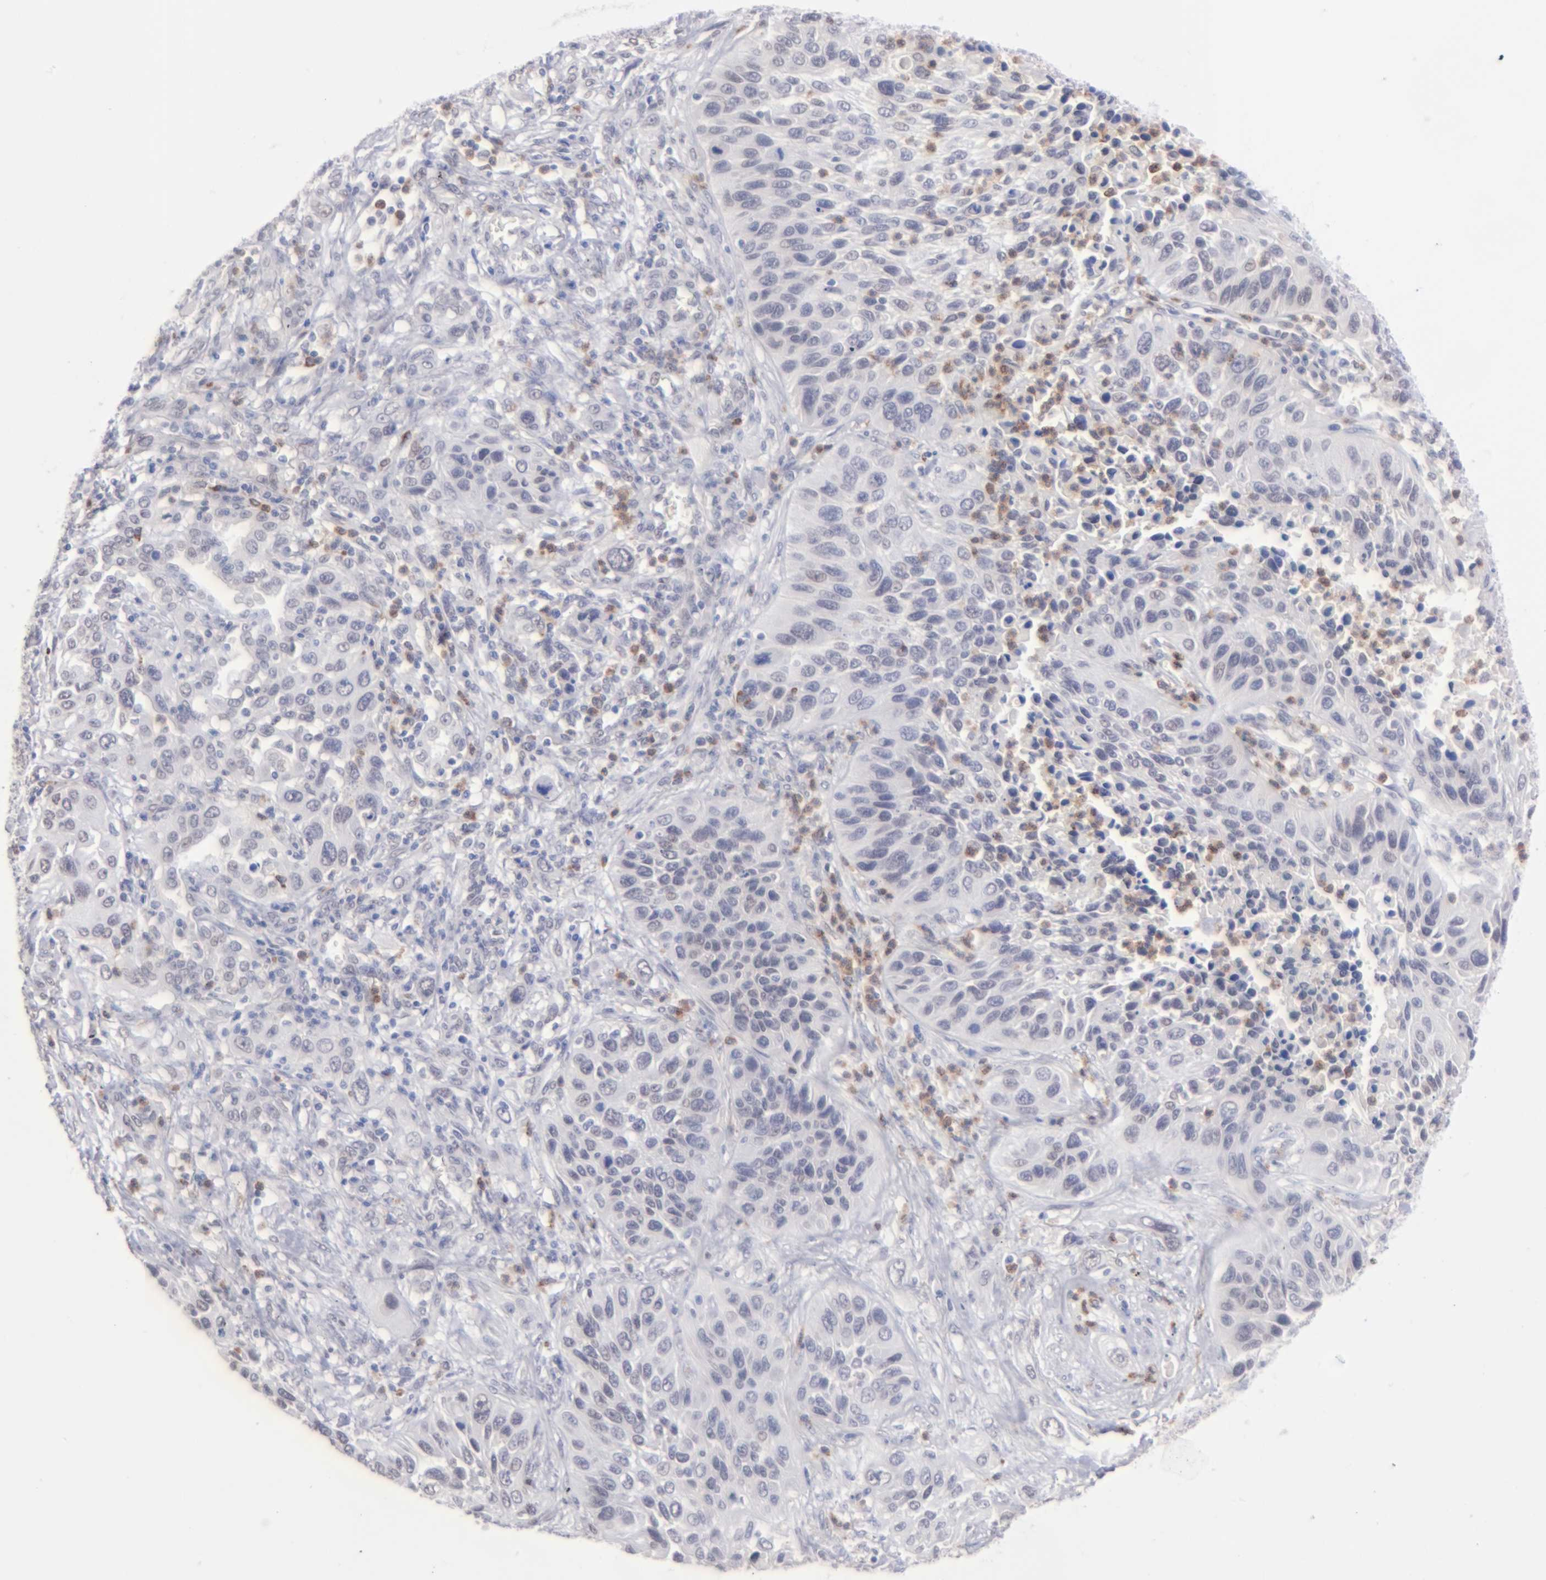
{"staining": {"intensity": "negative", "quantity": "none", "location": "none"}, "tissue": "lung cancer", "cell_type": "Tumor cells", "image_type": "cancer", "snomed": [{"axis": "morphology", "description": "Squamous cell carcinoma, NOS"}, {"axis": "topography", "description": "Lung"}], "caption": "Tumor cells are negative for brown protein staining in squamous cell carcinoma (lung). The staining was performed using DAB to visualize the protein expression in brown, while the nuclei were stained in blue with hematoxylin (Magnification: 20x).", "gene": "MGAM", "patient": {"sex": "female", "age": 76}}